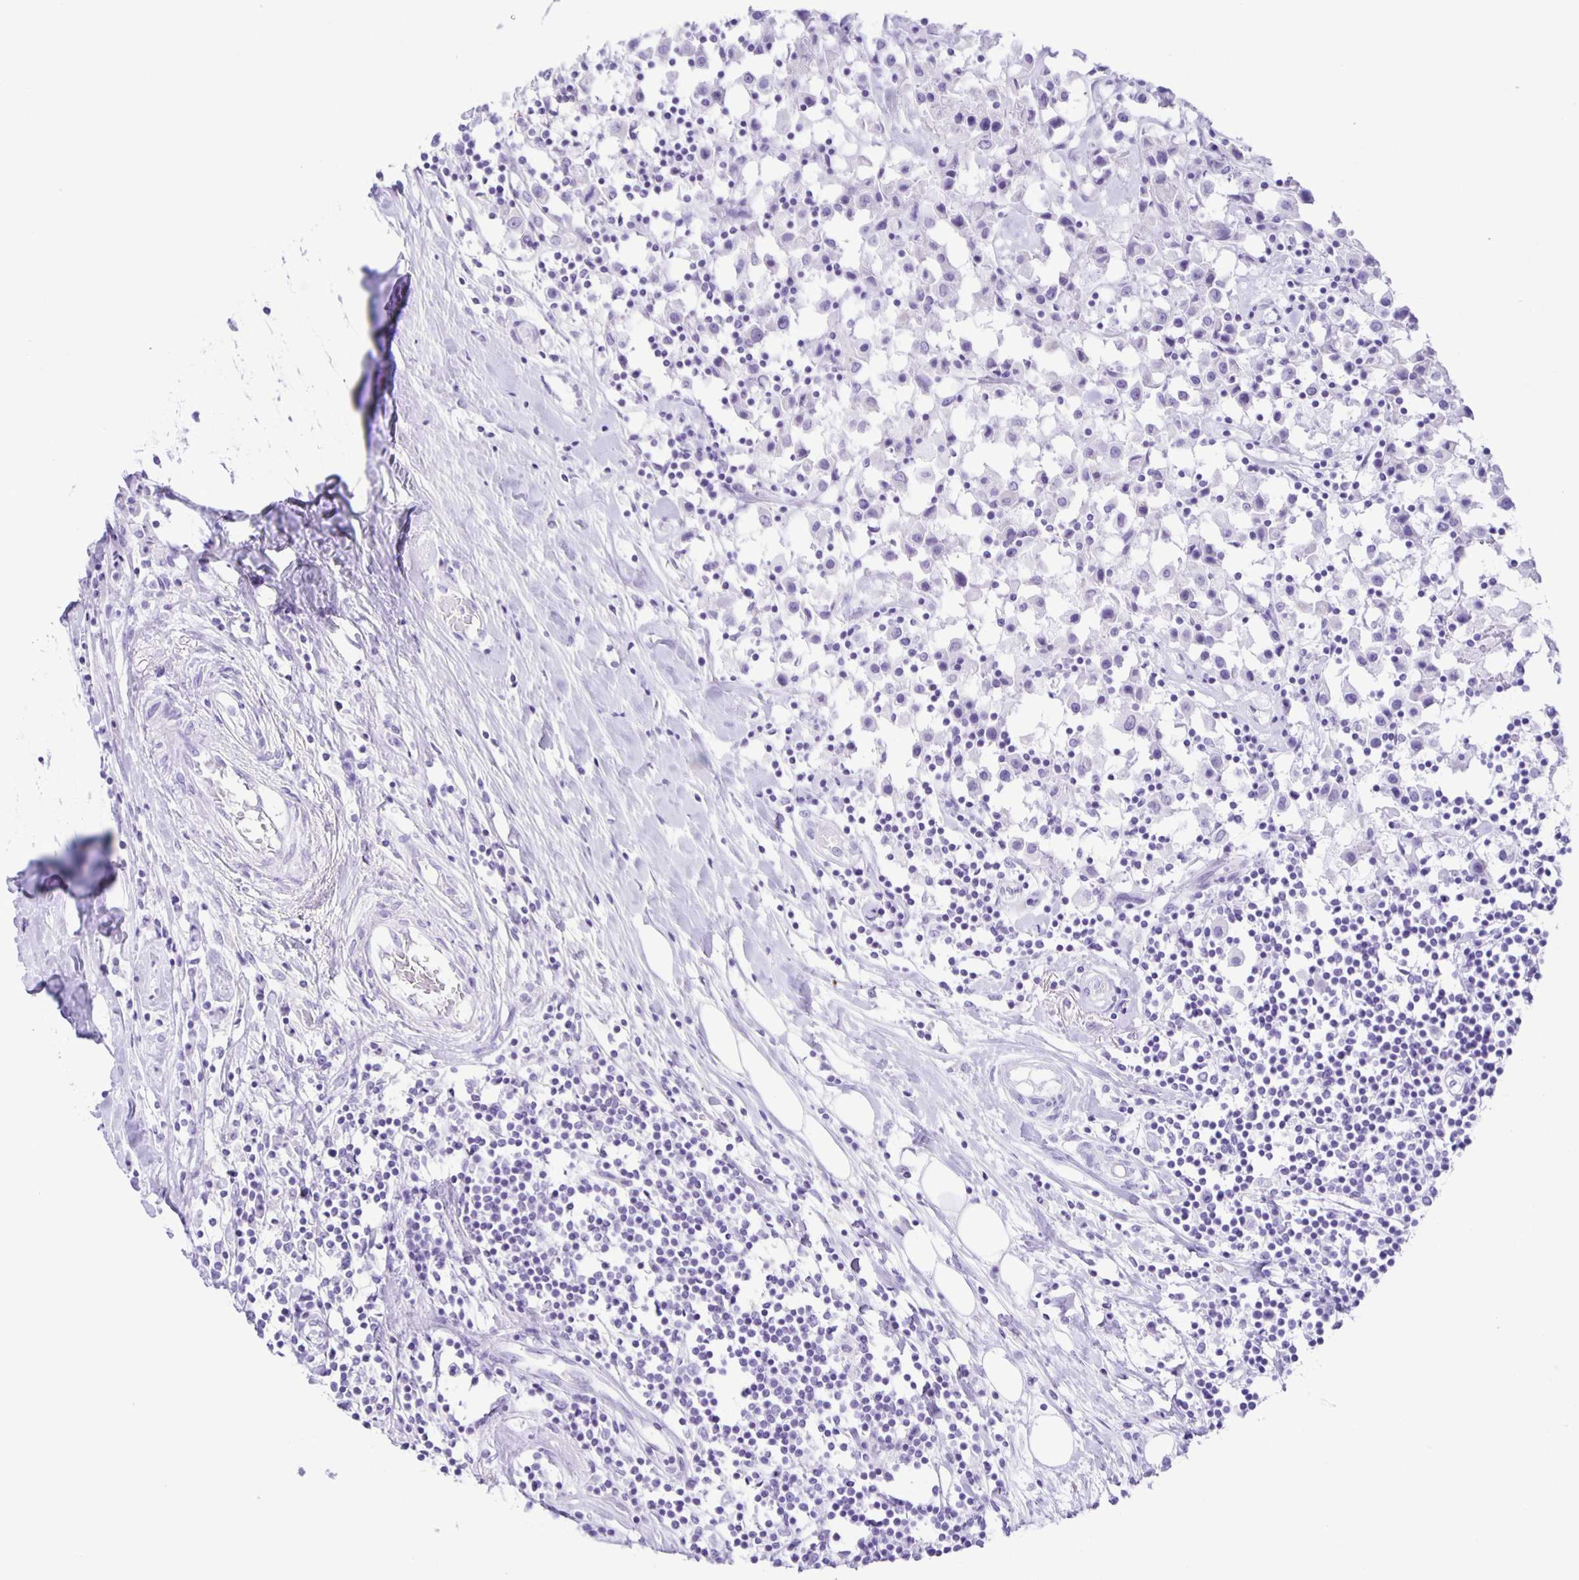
{"staining": {"intensity": "negative", "quantity": "none", "location": "none"}, "tissue": "breast cancer", "cell_type": "Tumor cells", "image_type": "cancer", "snomed": [{"axis": "morphology", "description": "Duct carcinoma"}, {"axis": "topography", "description": "Breast"}], "caption": "Protein analysis of breast cancer demonstrates no significant positivity in tumor cells.", "gene": "EZHIP", "patient": {"sex": "female", "age": 61}}